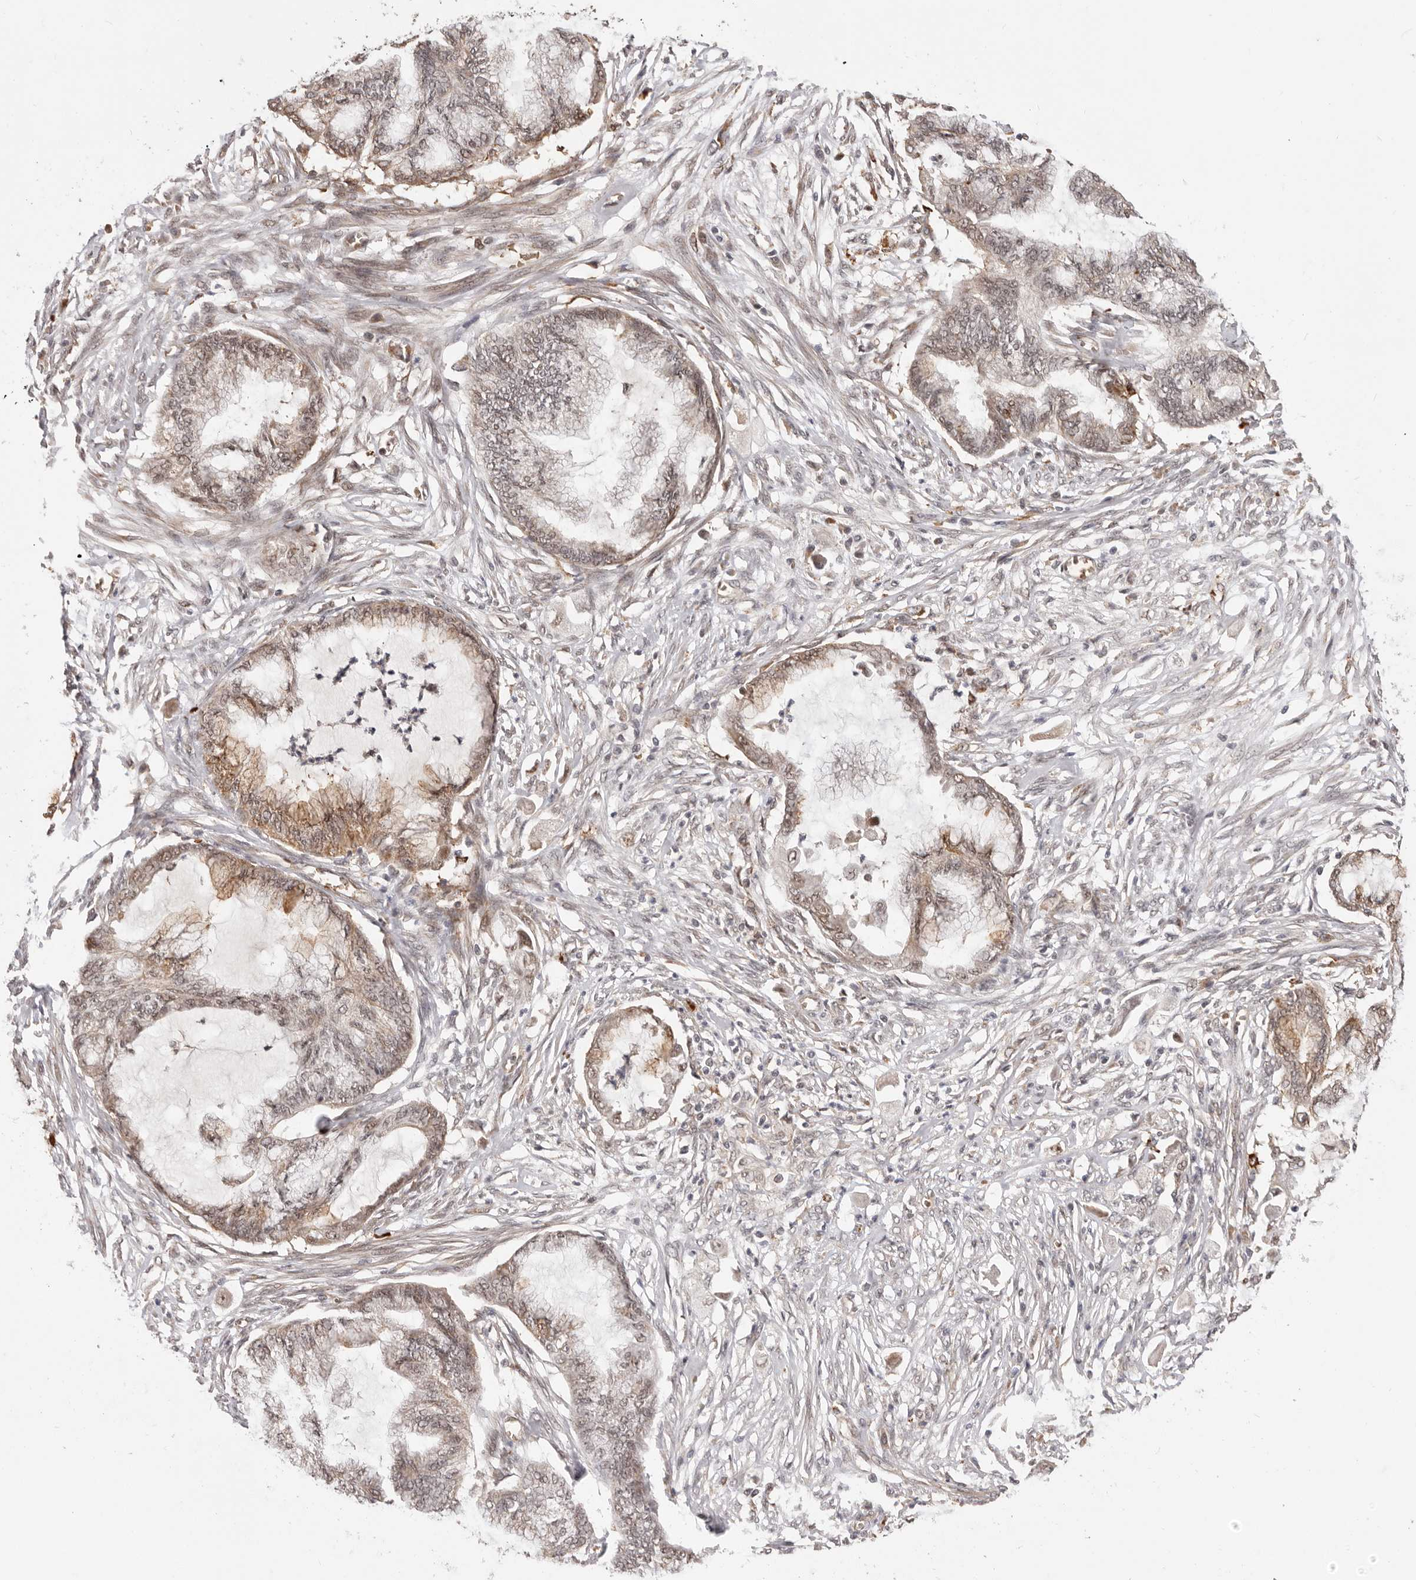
{"staining": {"intensity": "weak", "quantity": ">75%", "location": "cytoplasmic/membranous,nuclear"}, "tissue": "endometrial cancer", "cell_type": "Tumor cells", "image_type": "cancer", "snomed": [{"axis": "morphology", "description": "Adenocarcinoma, NOS"}, {"axis": "topography", "description": "Endometrium"}], "caption": "Protein expression analysis of endometrial adenocarcinoma displays weak cytoplasmic/membranous and nuclear staining in approximately >75% of tumor cells.", "gene": "NCOA3", "patient": {"sex": "female", "age": 86}}